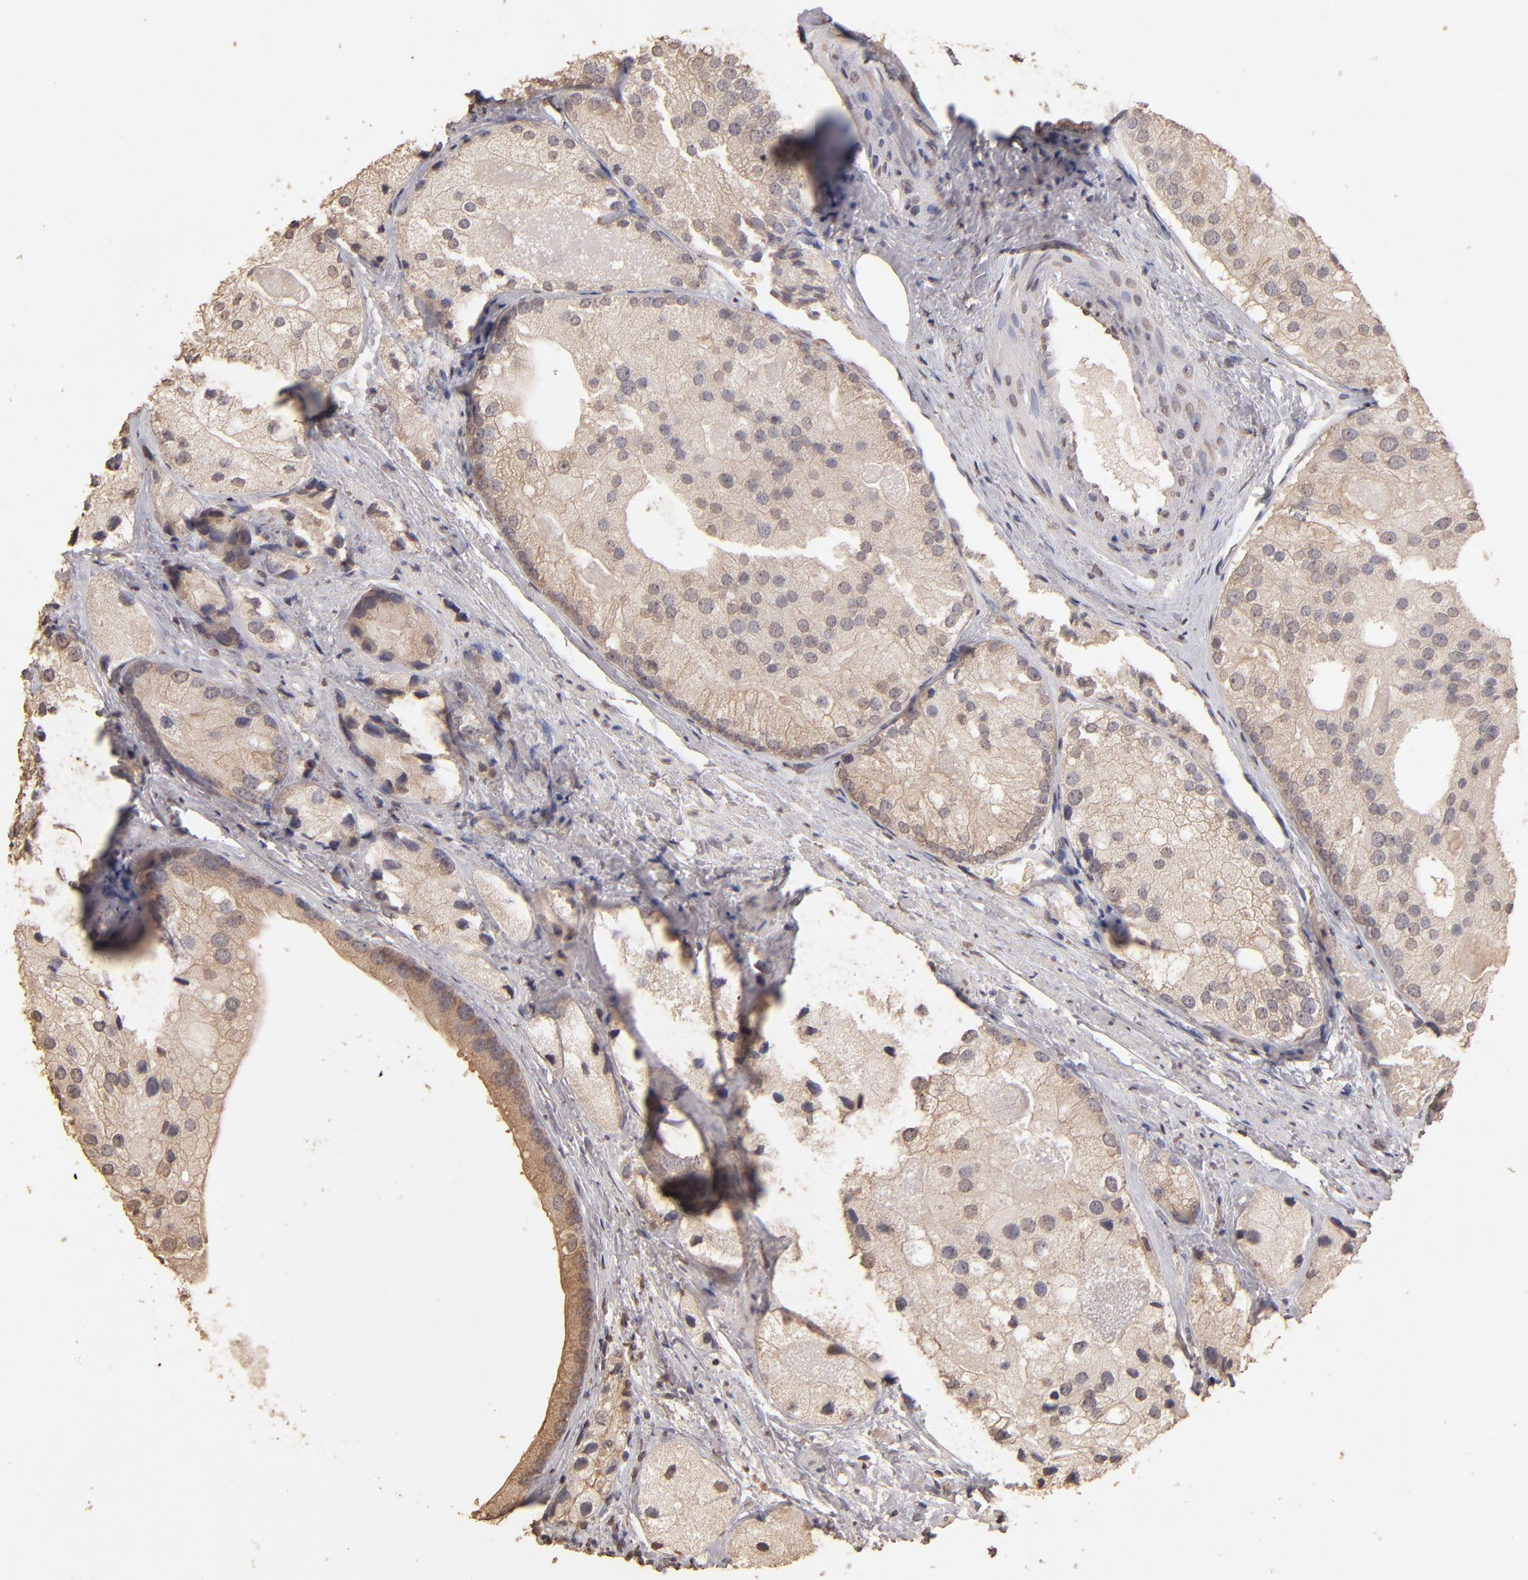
{"staining": {"intensity": "moderate", "quantity": ">75%", "location": "cytoplasmic/membranous"}, "tissue": "prostate cancer", "cell_type": "Tumor cells", "image_type": "cancer", "snomed": [{"axis": "morphology", "description": "Adenocarcinoma, Low grade"}, {"axis": "topography", "description": "Prostate"}], "caption": "A photomicrograph of human prostate adenocarcinoma (low-grade) stained for a protein displays moderate cytoplasmic/membranous brown staining in tumor cells. Using DAB (3,3'-diaminobenzidine) (brown) and hematoxylin (blue) stains, captured at high magnification using brightfield microscopy.", "gene": "OPHN1", "patient": {"sex": "male", "age": 69}}